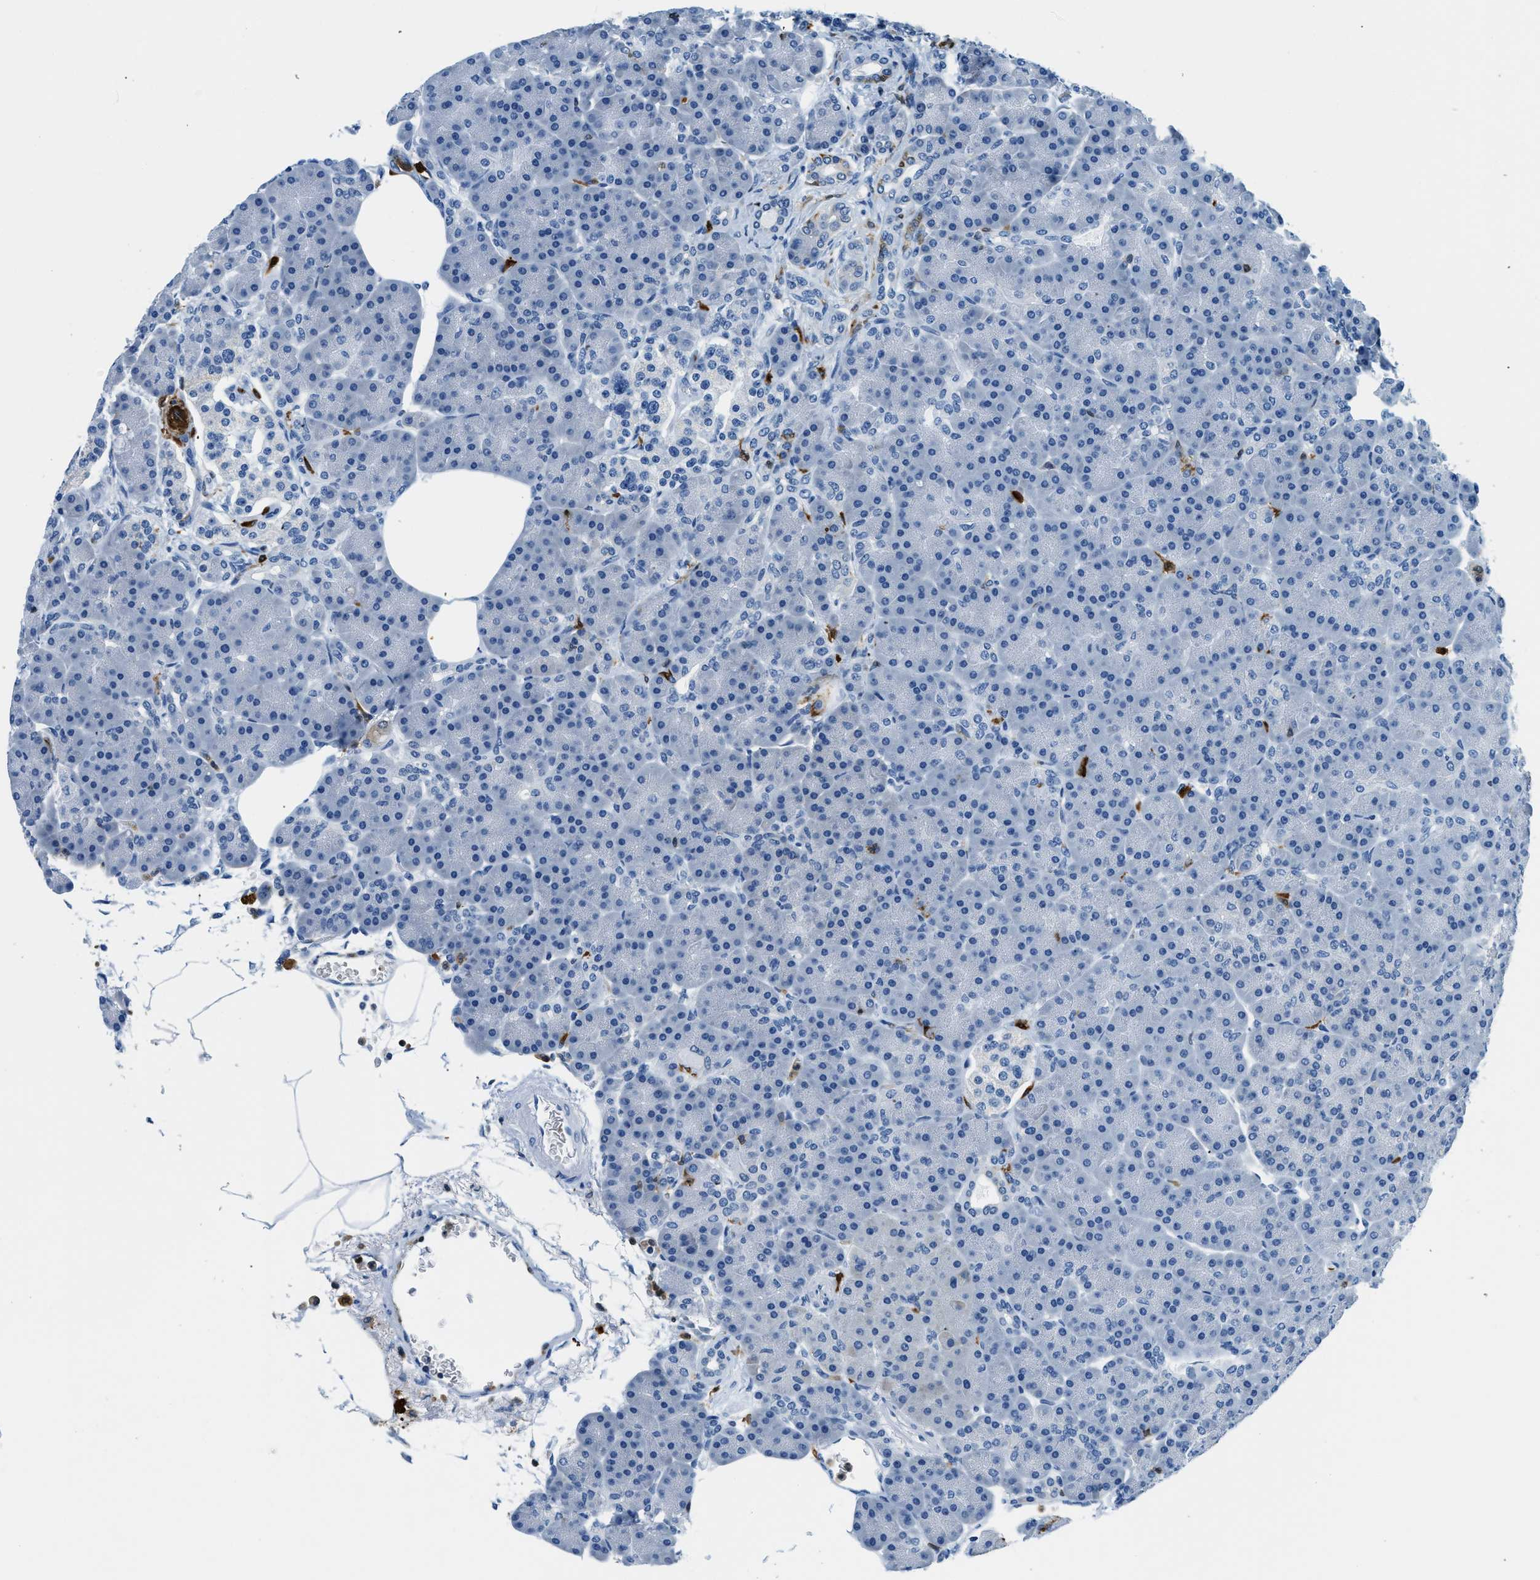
{"staining": {"intensity": "negative", "quantity": "none", "location": "none"}, "tissue": "pancreas", "cell_type": "Exocrine glandular cells", "image_type": "normal", "snomed": [{"axis": "morphology", "description": "Normal tissue, NOS"}, {"axis": "topography", "description": "Pancreas"}], "caption": "DAB (3,3'-diaminobenzidine) immunohistochemical staining of normal pancreas reveals no significant expression in exocrine glandular cells.", "gene": "CAPG", "patient": {"sex": "female", "age": 70}}